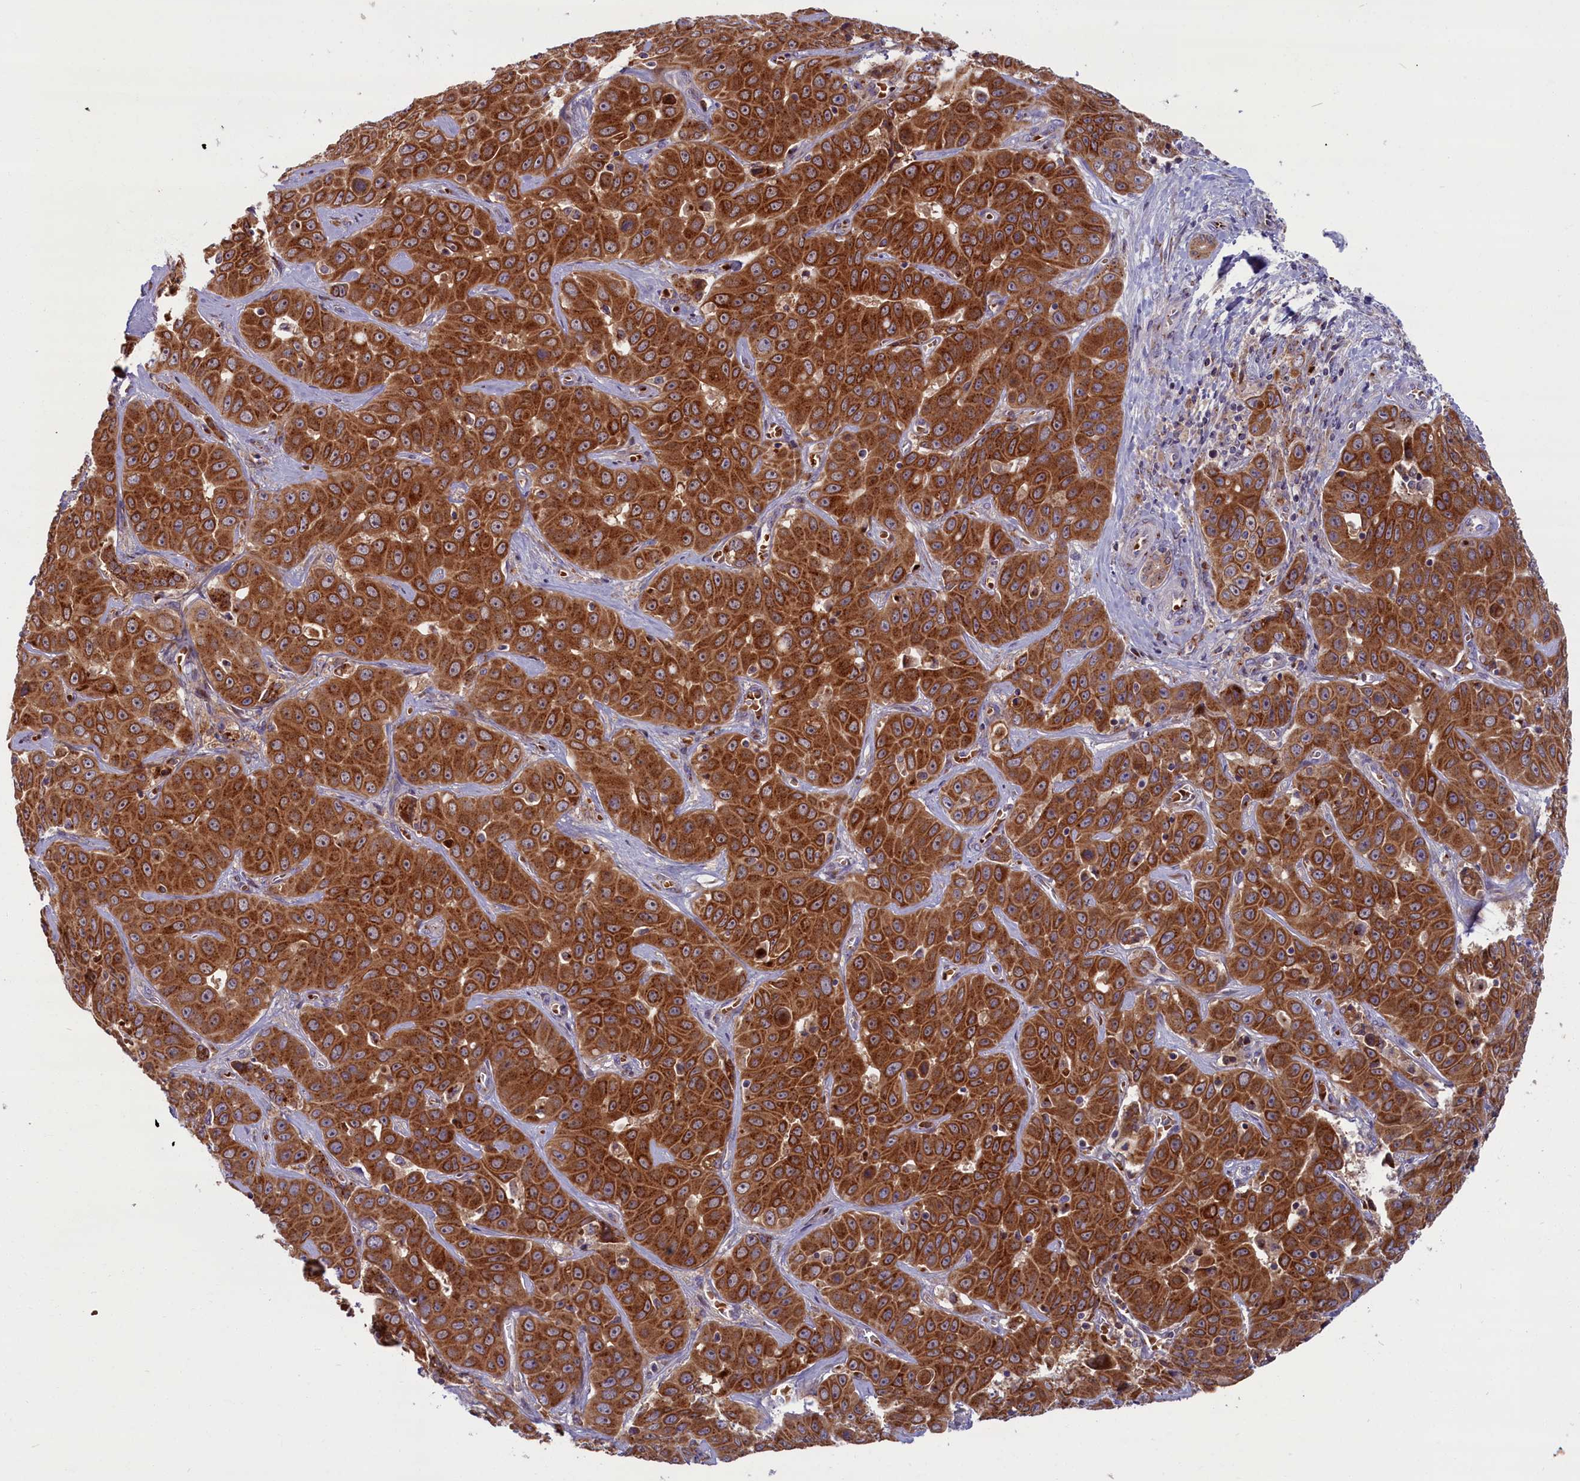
{"staining": {"intensity": "strong", "quantity": ">75%", "location": "cytoplasmic/membranous"}, "tissue": "liver cancer", "cell_type": "Tumor cells", "image_type": "cancer", "snomed": [{"axis": "morphology", "description": "Cholangiocarcinoma"}, {"axis": "topography", "description": "Liver"}], "caption": "A brown stain labels strong cytoplasmic/membranous positivity of a protein in liver cancer (cholangiocarcinoma) tumor cells. (Brightfield microscopy of DAB IHC at high magnification).", "gene": "BLVRB", "patient": {"sex": "female", "age": 52}}